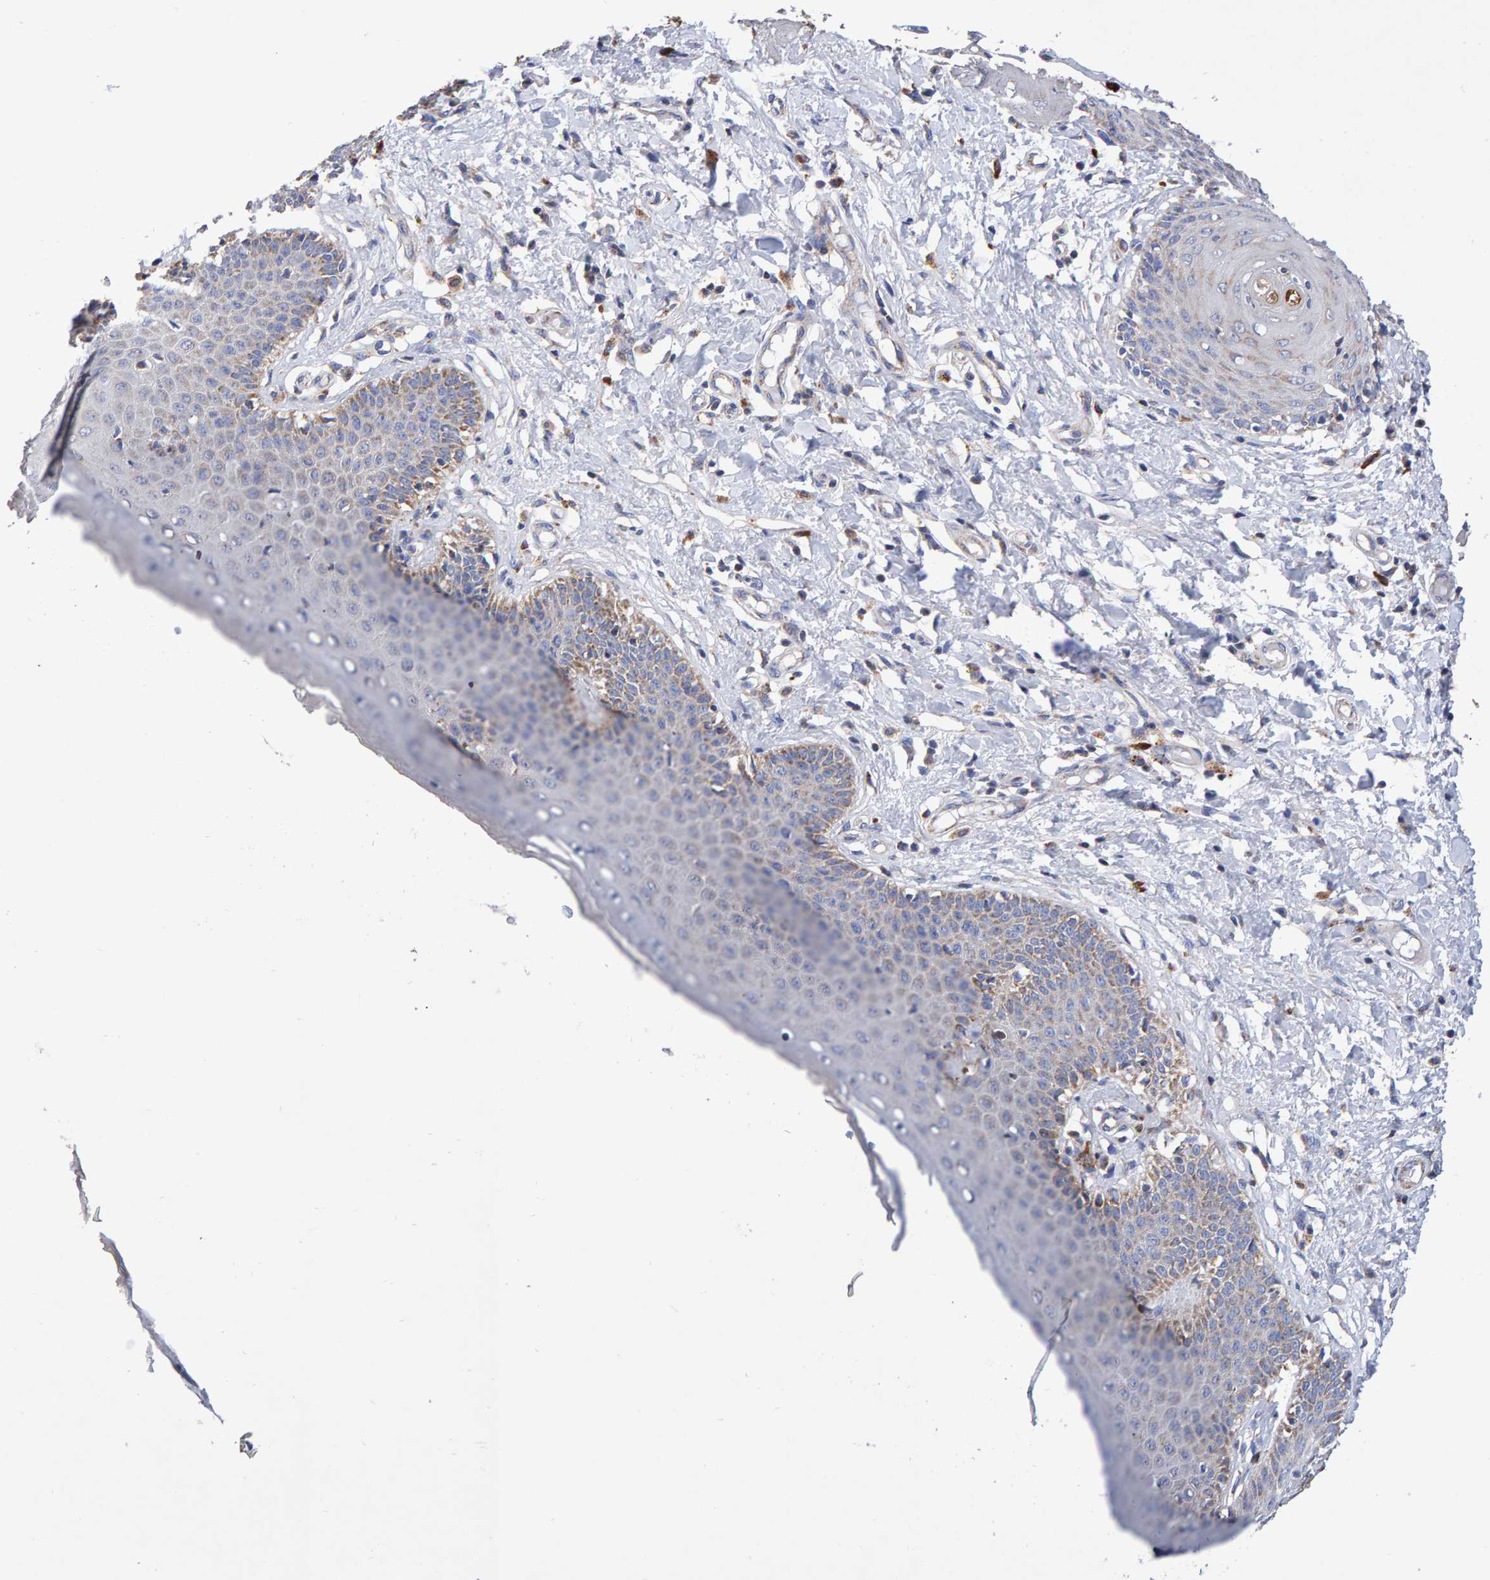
{"staining": {"intensity": "weak", "quantity": "25%-75%", "location": "cytoplasmic/membranous"}, "tissue": "skin", "cell_type": "Epidermal cells", "image_type": "normal", "snomed": [{"axis": "morphology", "description": "Normal tissue, NOS"}, {"axis": "topography", "description": "Vulva"}], "caption": "Immunohistochemical staining of normal skin demonstrates 25%-75% levels of weak cytoplasmic/membranous protein positivity in about 25%-75% of epidermal cells.", "gene": "EFR3A", "patient": {"sex": "female", "age": 66}}